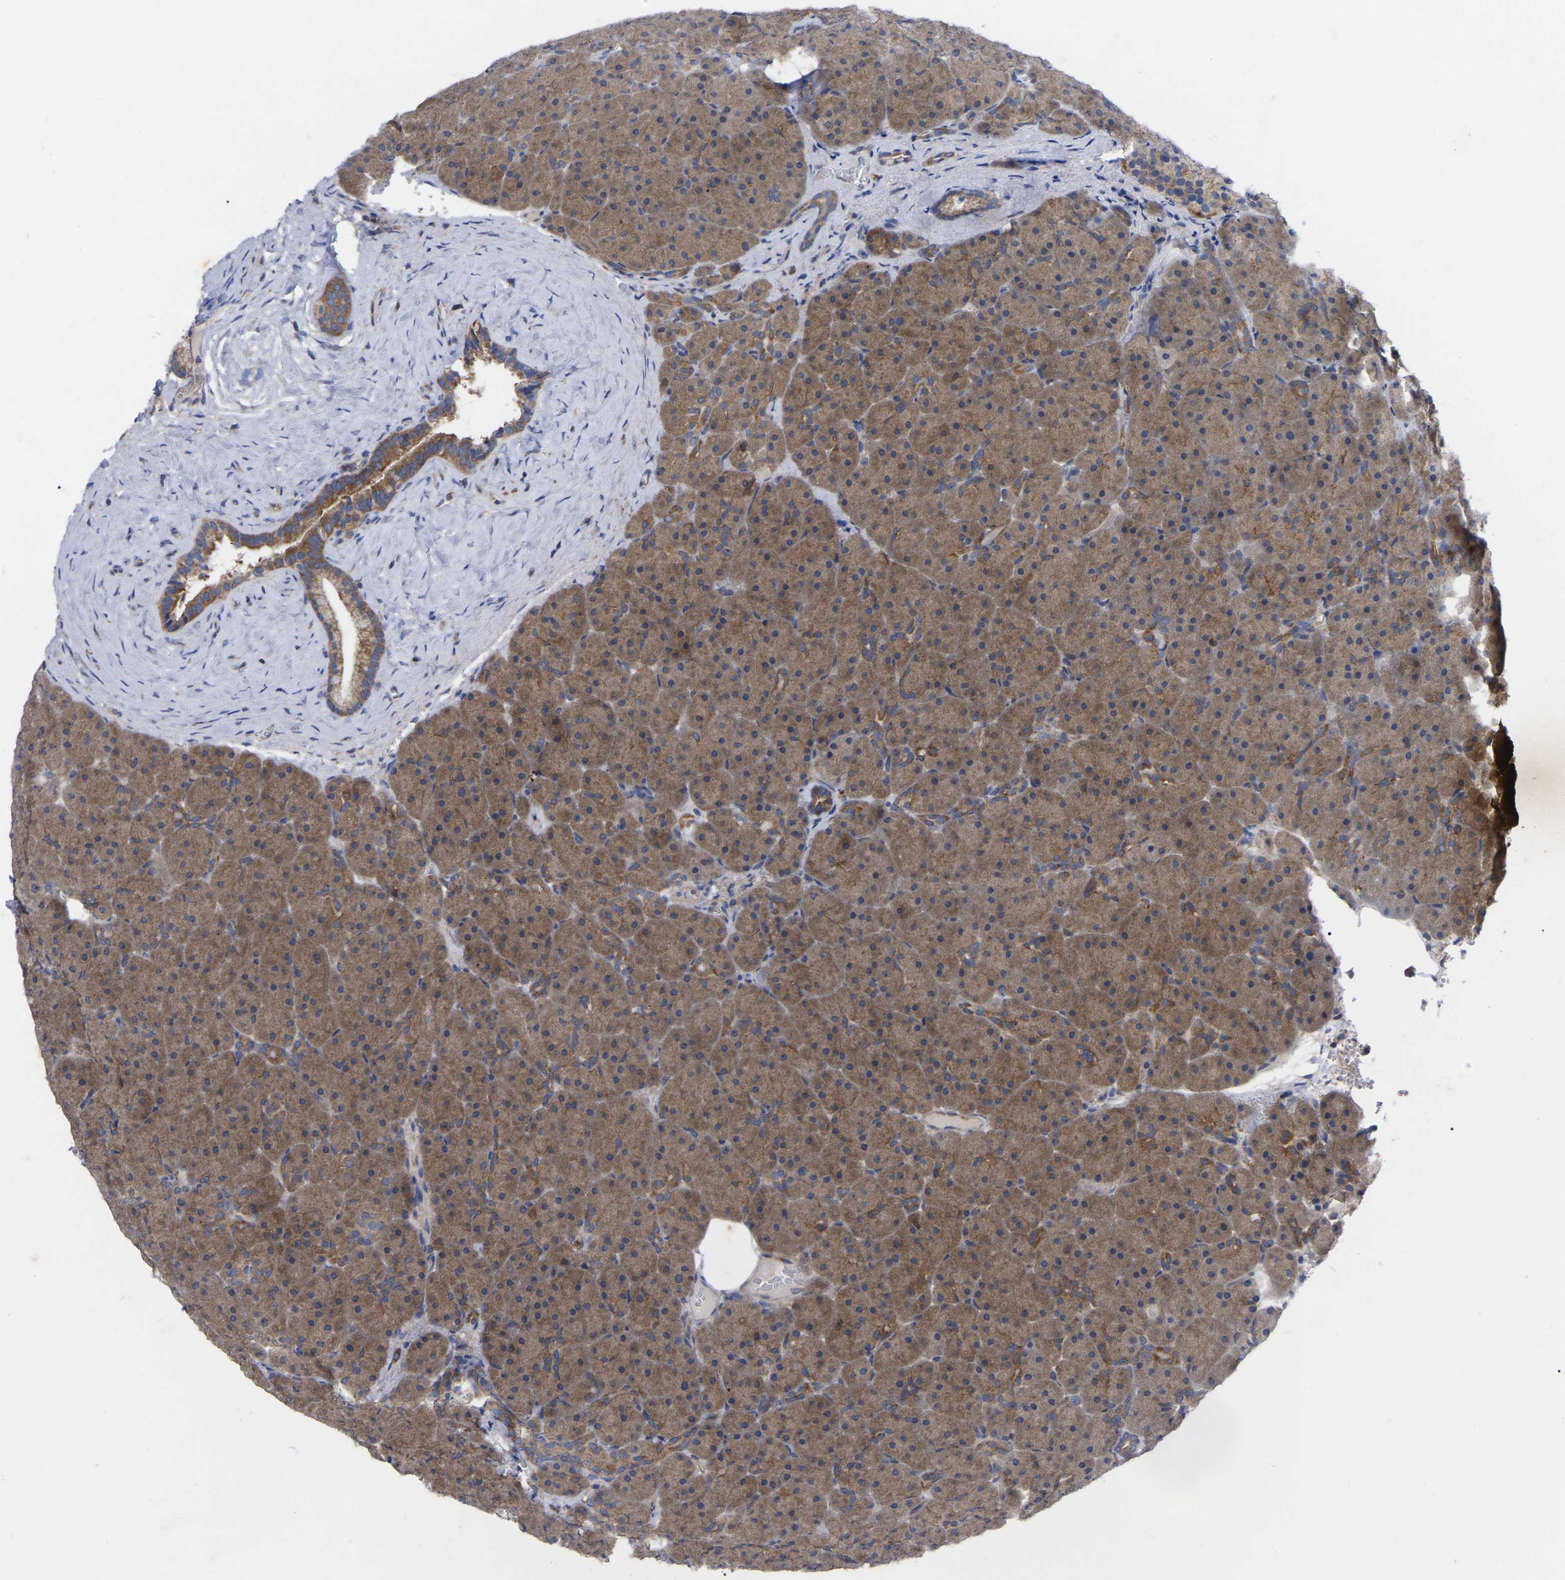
{"staining": {"intensity": "moderate", "quantity": ">75%", "location": "cytoplasmic/membranous"}, "tissue": "pancreas", "cell_type": "Exocrine glandular cells", "image_type": "normal", "snomed": [{"axis": "morphology", "description": "Normal tissue, NOS"}, {"axis": "topography", "description": "Pancreas"}], "caption": "Immunohistochemical staining of unremarkable human pancreas shows moderate cytoplasmic/membranous protein staining in about >75% of exocrine glandular cells. (DAB (3,3'-diaminobenzidine) IHC, brown staining for protein, blue staining for nuclei).", "gene": "TCP1", "patient": {"sex": "male", "age": 66}}